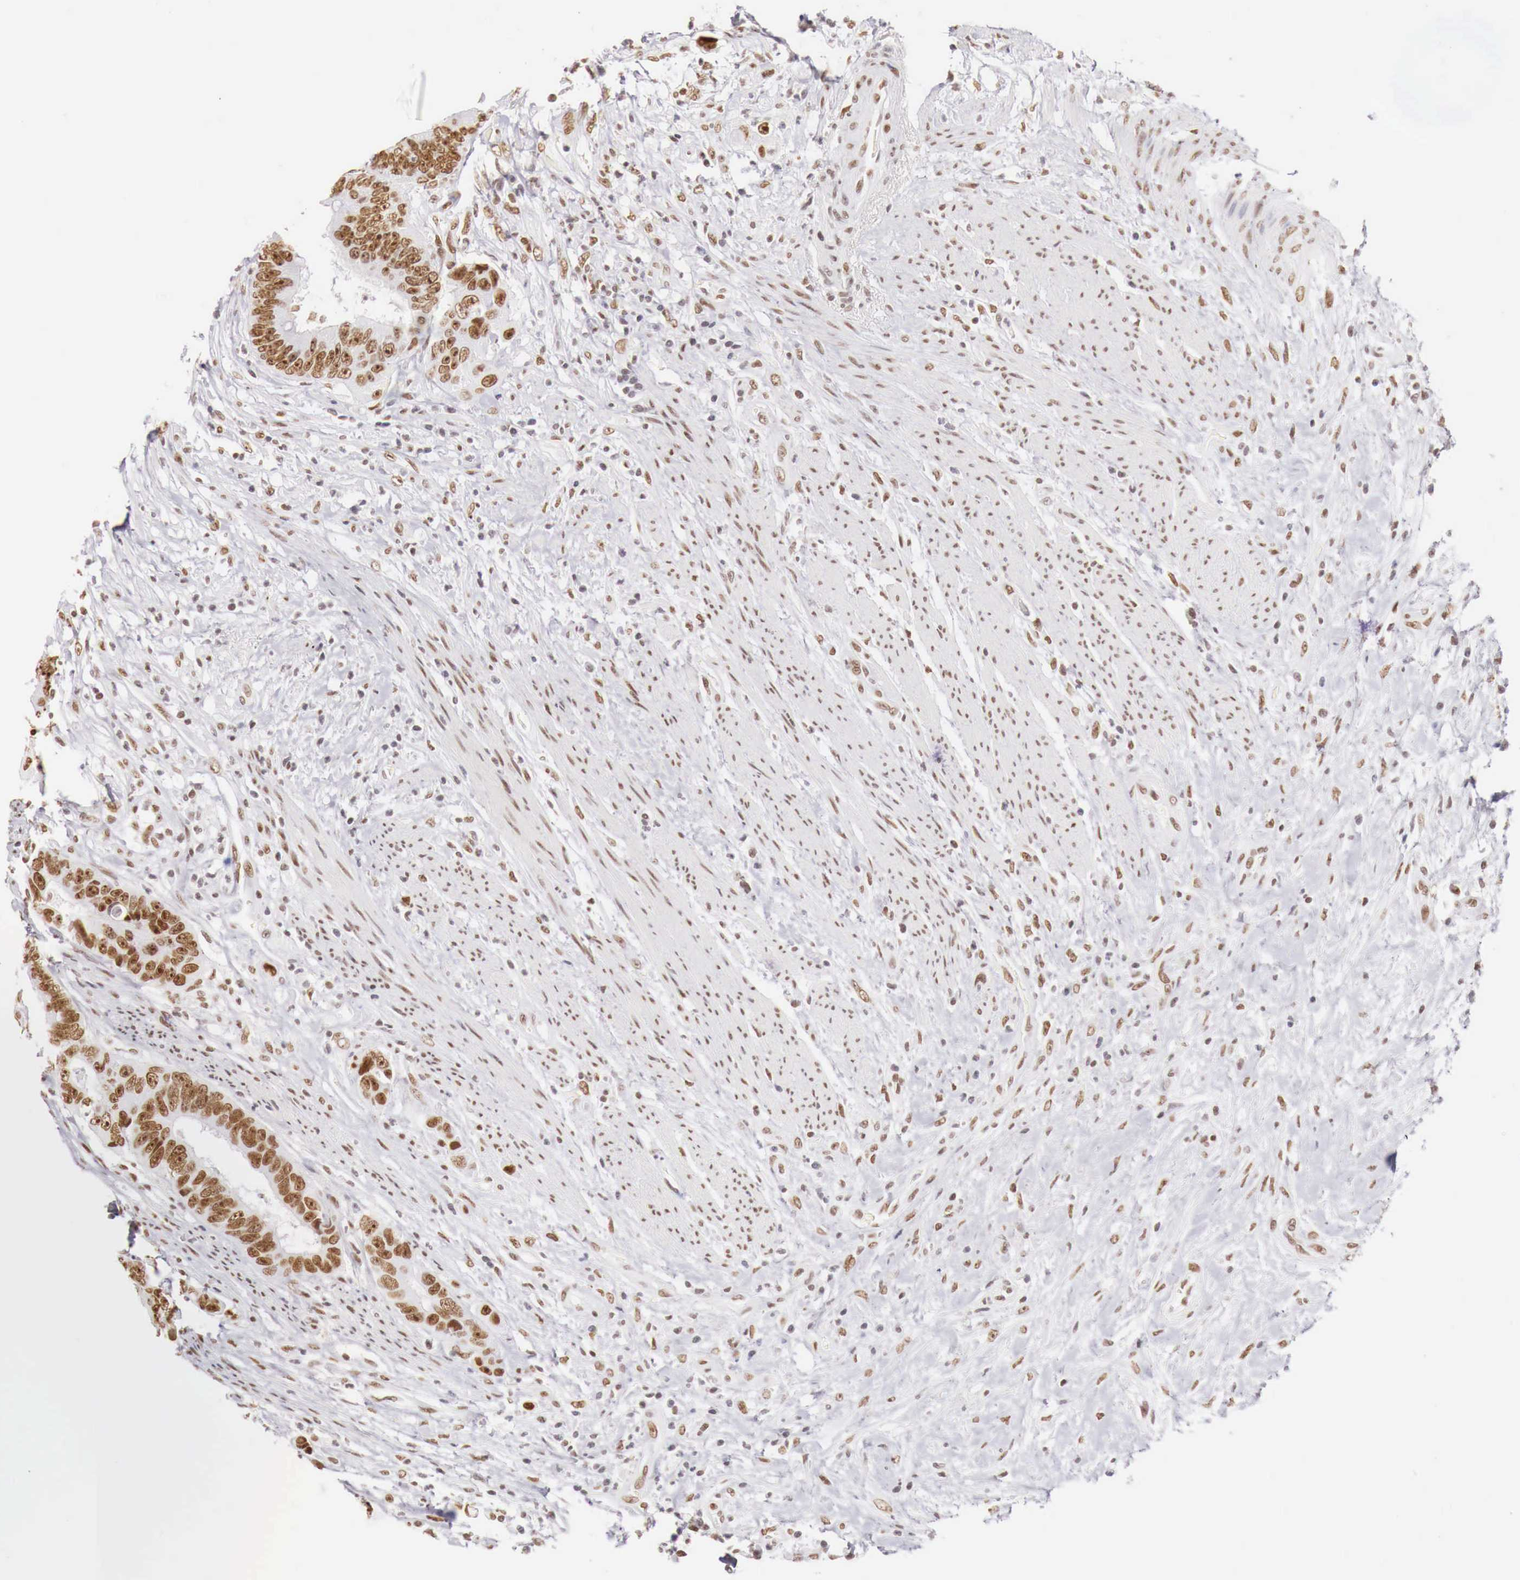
{"staining": {"intensity": "moderate", "quantity": "25%-75%", "location": "nuclear"}, "tissue": "colorectal cancer", "cell_type": "Tumor cells", "image_type": "cancer", "snomed": [{"axis": "morphology", "description": "Adenocarcinoma, NOS"}, {"axis": "topography", "description": "Rectum"}], "caption": "About 25%-75% of tumor cells in adenocarcinoma (colorectal) display moderate nuclear protein positivity as visualized by brown immunohistochemical staining.", "gene": "PHF14", "patient": {"sex": "female", "age": 65}}